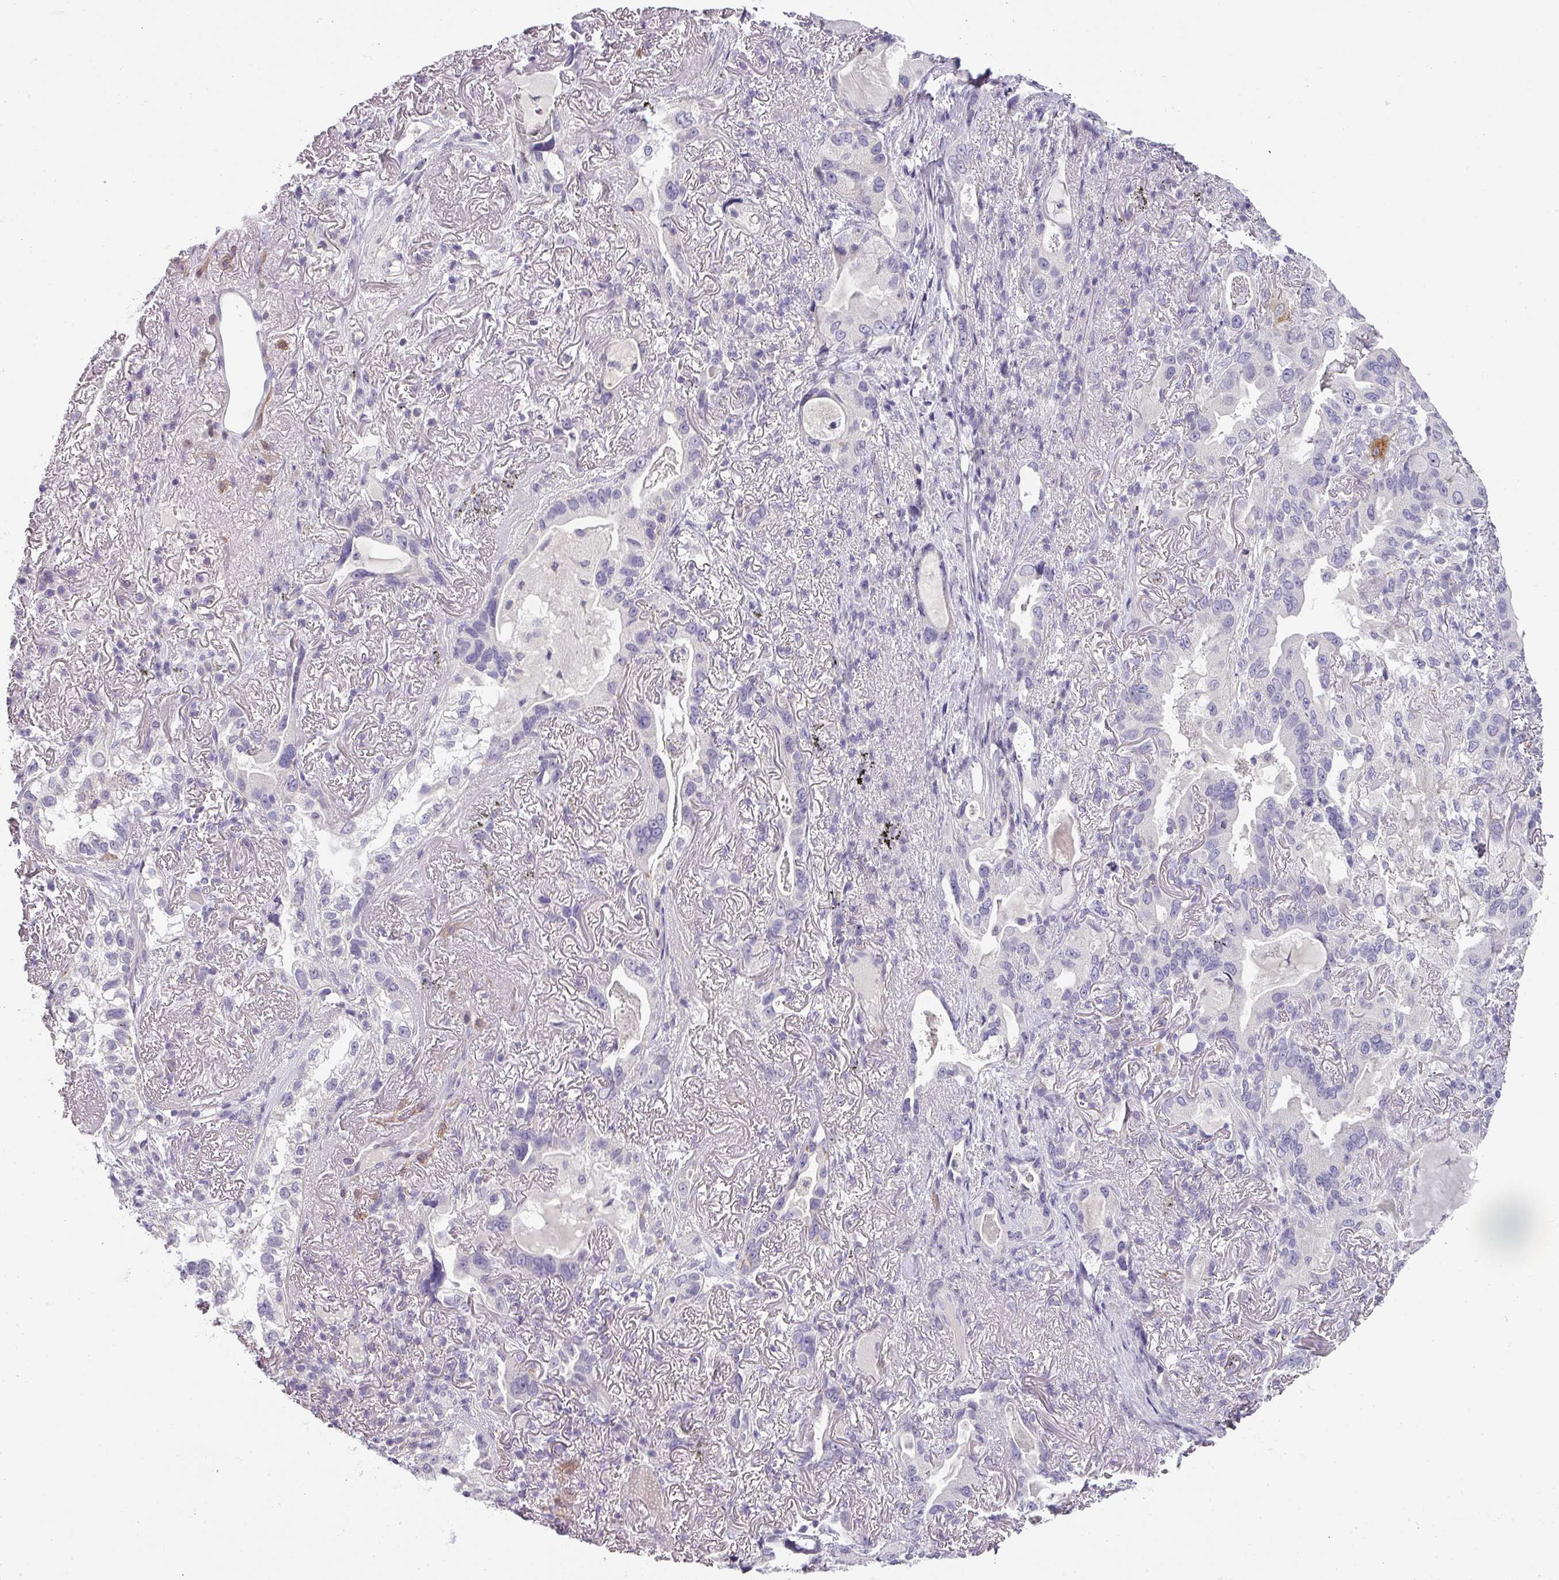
{"staining": {"intensity": "negative", "quantity": "none", "location": "none"}, "tissue": "lung cancer", "cell_type": "Tumor cells", "image_type": "cancer", "snomed": [{"axis": "morphology", "description": "Adenocarcinoma, NOS"}, {"axis": "topography", "description": "Lung"}], "caption": "The IHC histopathology image has no significant positivity in tumor cells of lung cancer (adenocarcinoma) tissue. (DAB immunohistochemistry, high magnification).", "gene": "BTLA", "patient": {"sex": "female", "age": 69}}